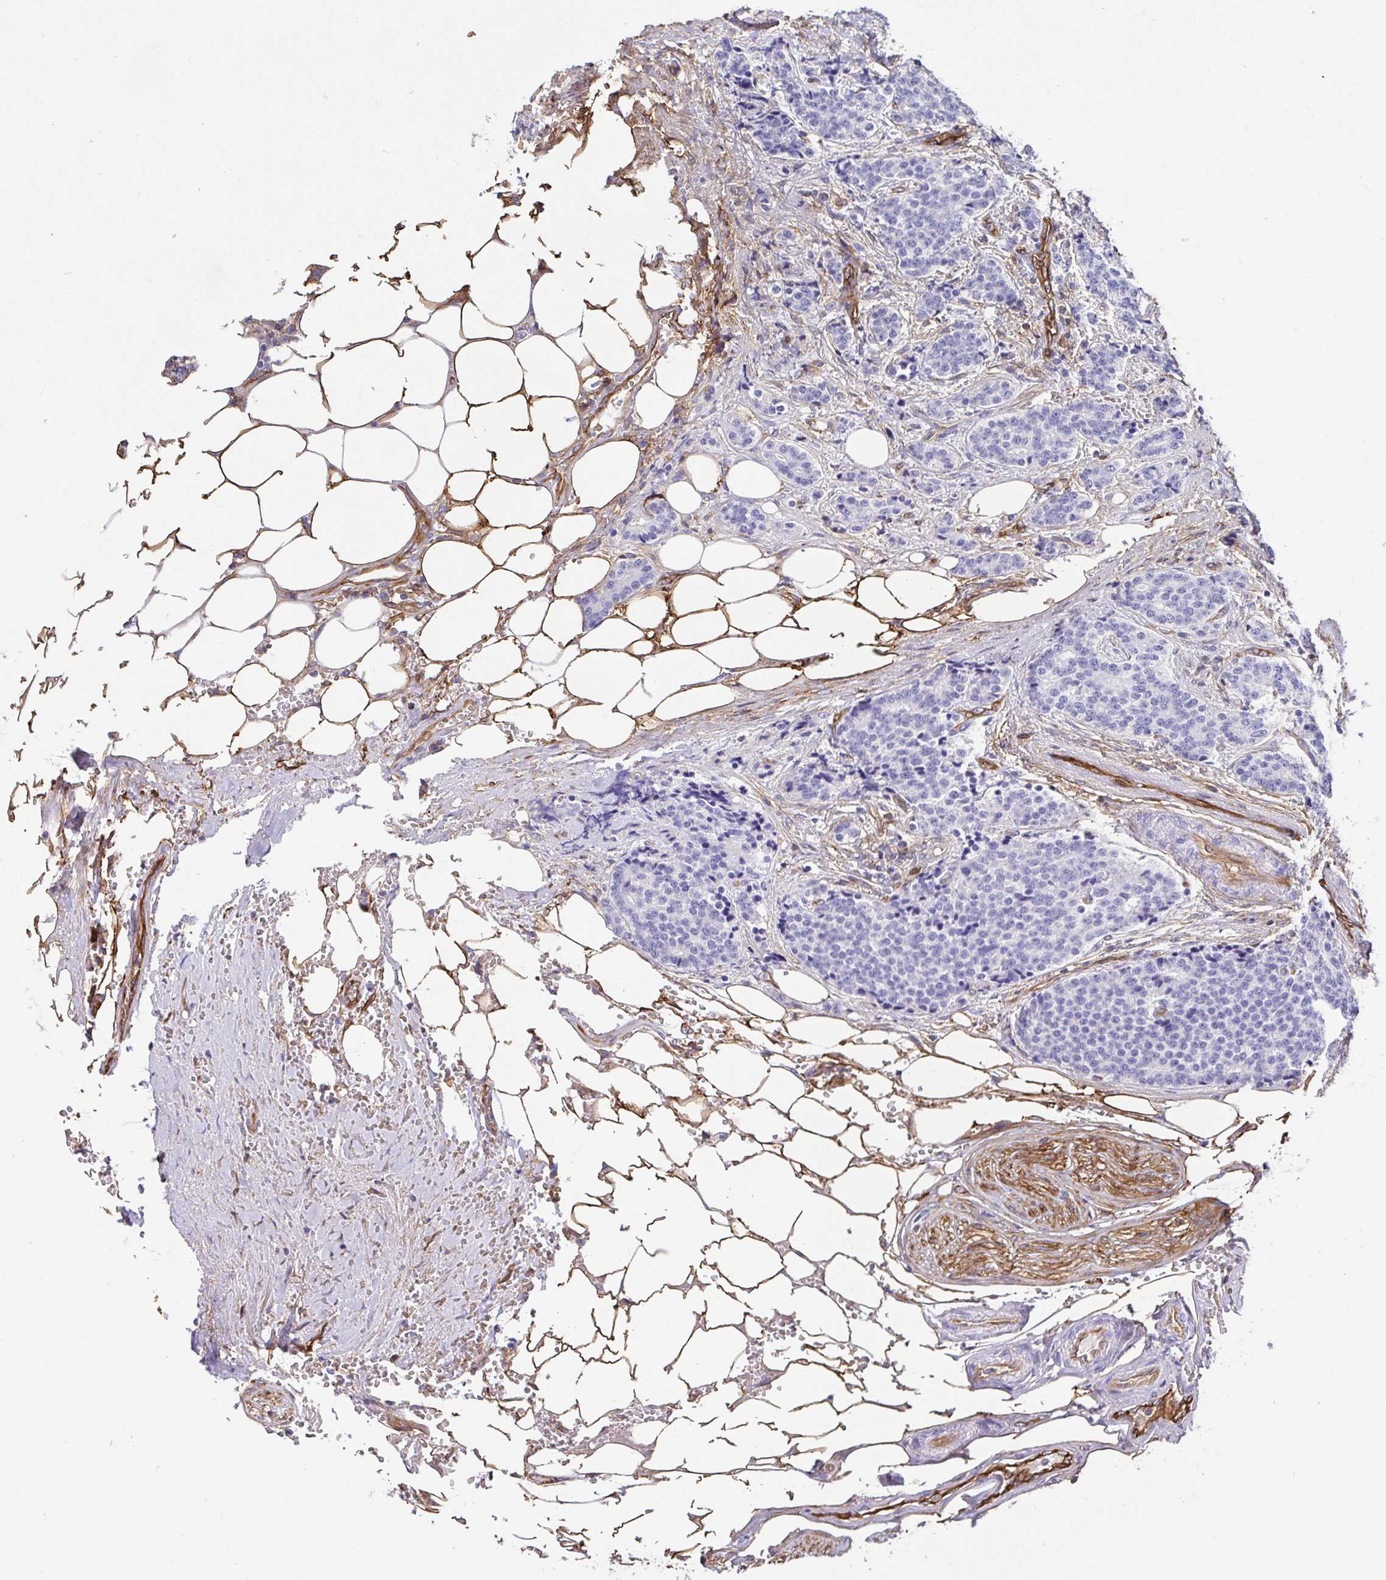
{"staining": {"intensity": "negative", "quantity": "none", "location": "none"}, "tissue": "carcinoid", "cell_type": "Tumor cells", "image_type": "cancer", "snomed": [{"axis": "morphology", "description": "Carcinoid, malignant, NOS"}, {"axis": "topography", "description": "Small intestine"}], "caption": "Micrograph shows no significant protein positivity in tumor cells of carcinoid.", "gene": "ANXA2", "patient": {"sex": "female", "age": 73}}